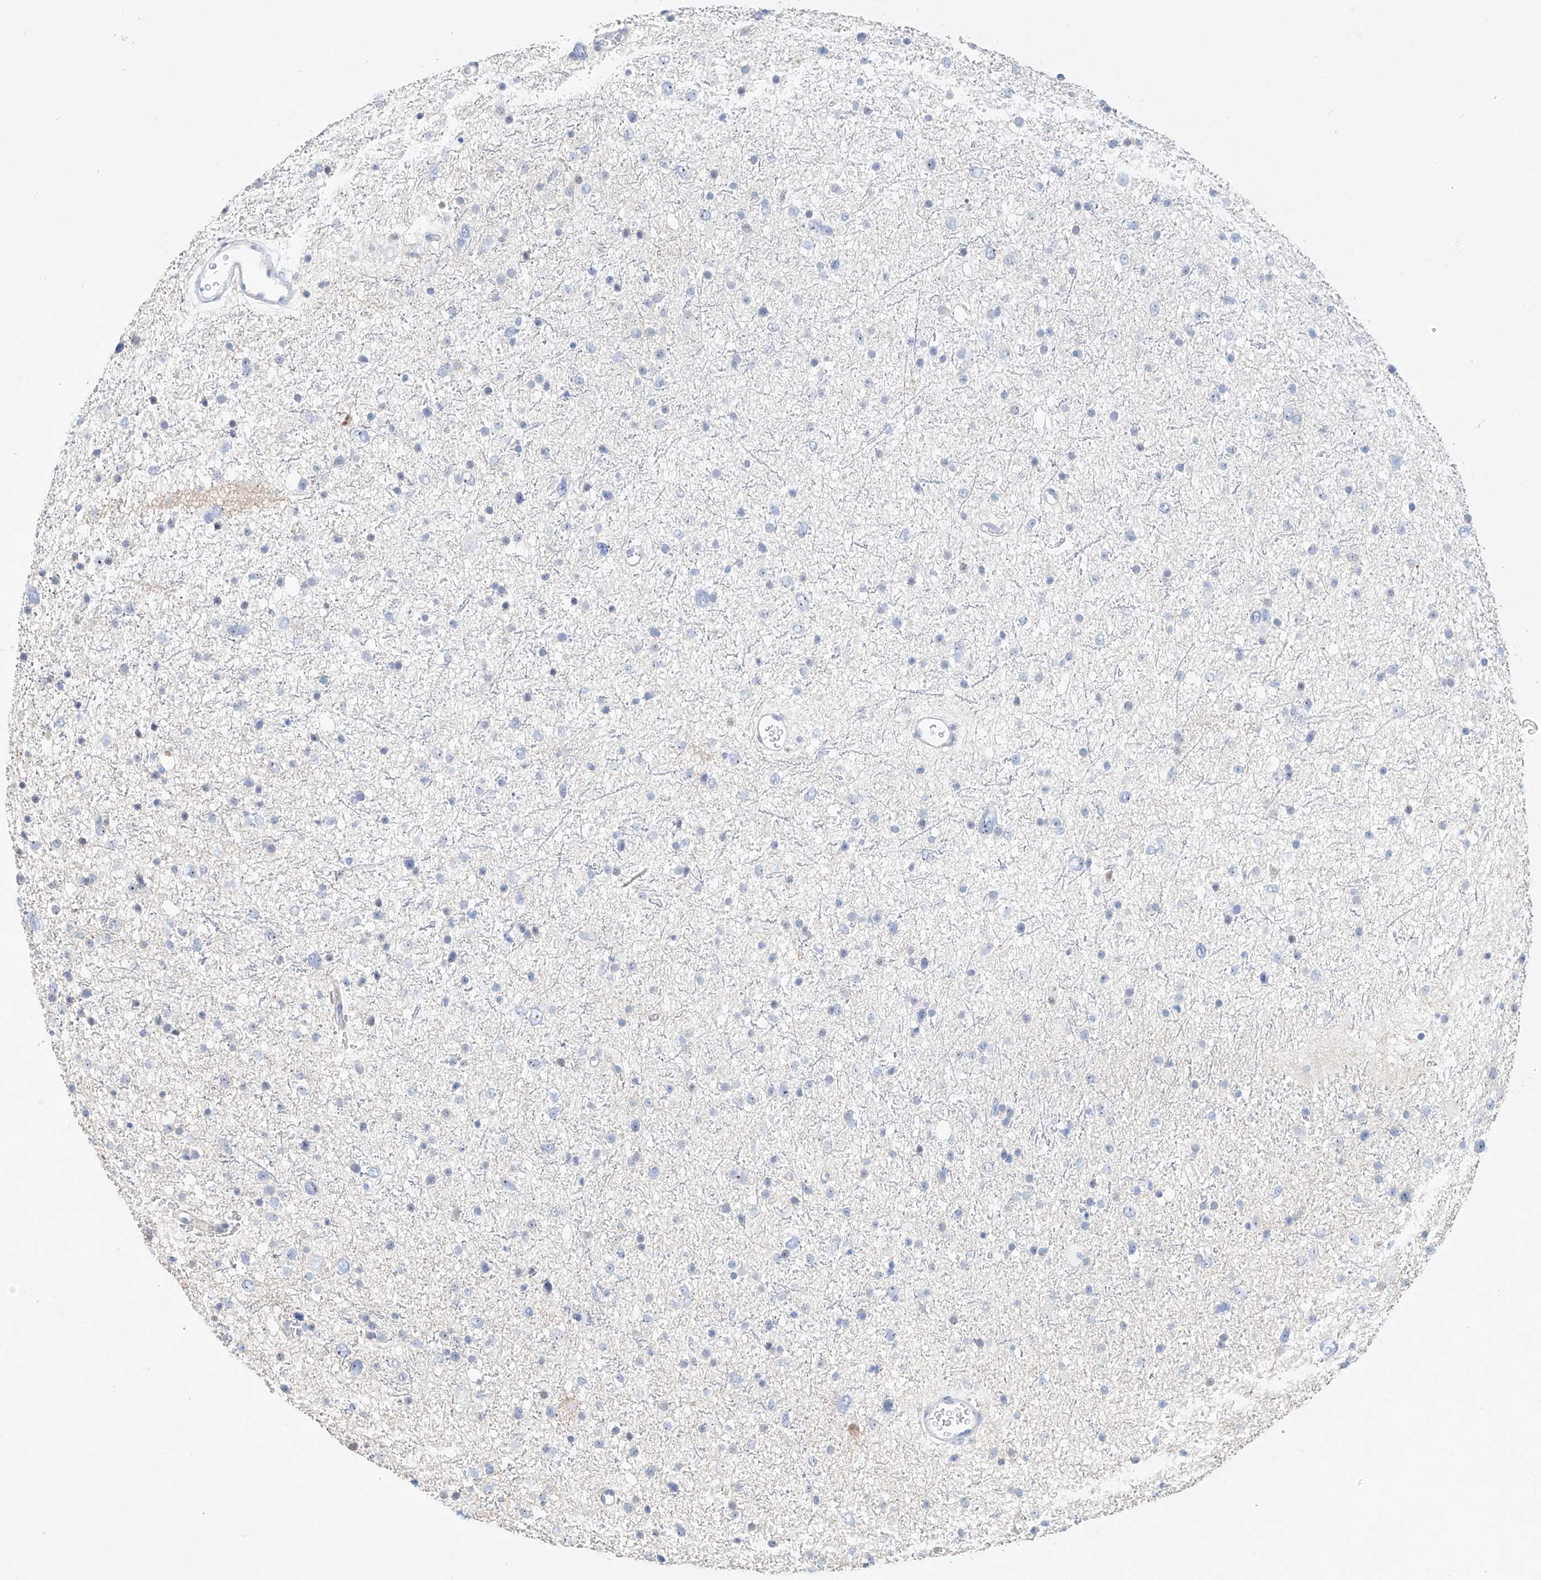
{"staining": {"intensity": "negative", "quantity": "none", "location": "none"}, "tissue": "glioma", "cell_type": "Tumor cells", "image_type": "cancer", "snomed": [{"axis": "morphology", "description": "Glioma, malignant, Low grade"}, {"axis": "topography", "description": "Brain"}], "caption": "There is no significant expression in tumor cells of malignant glioma (low-grade).", "gene": "SNU13", "patient": {"sex": "female", "age": 37}}